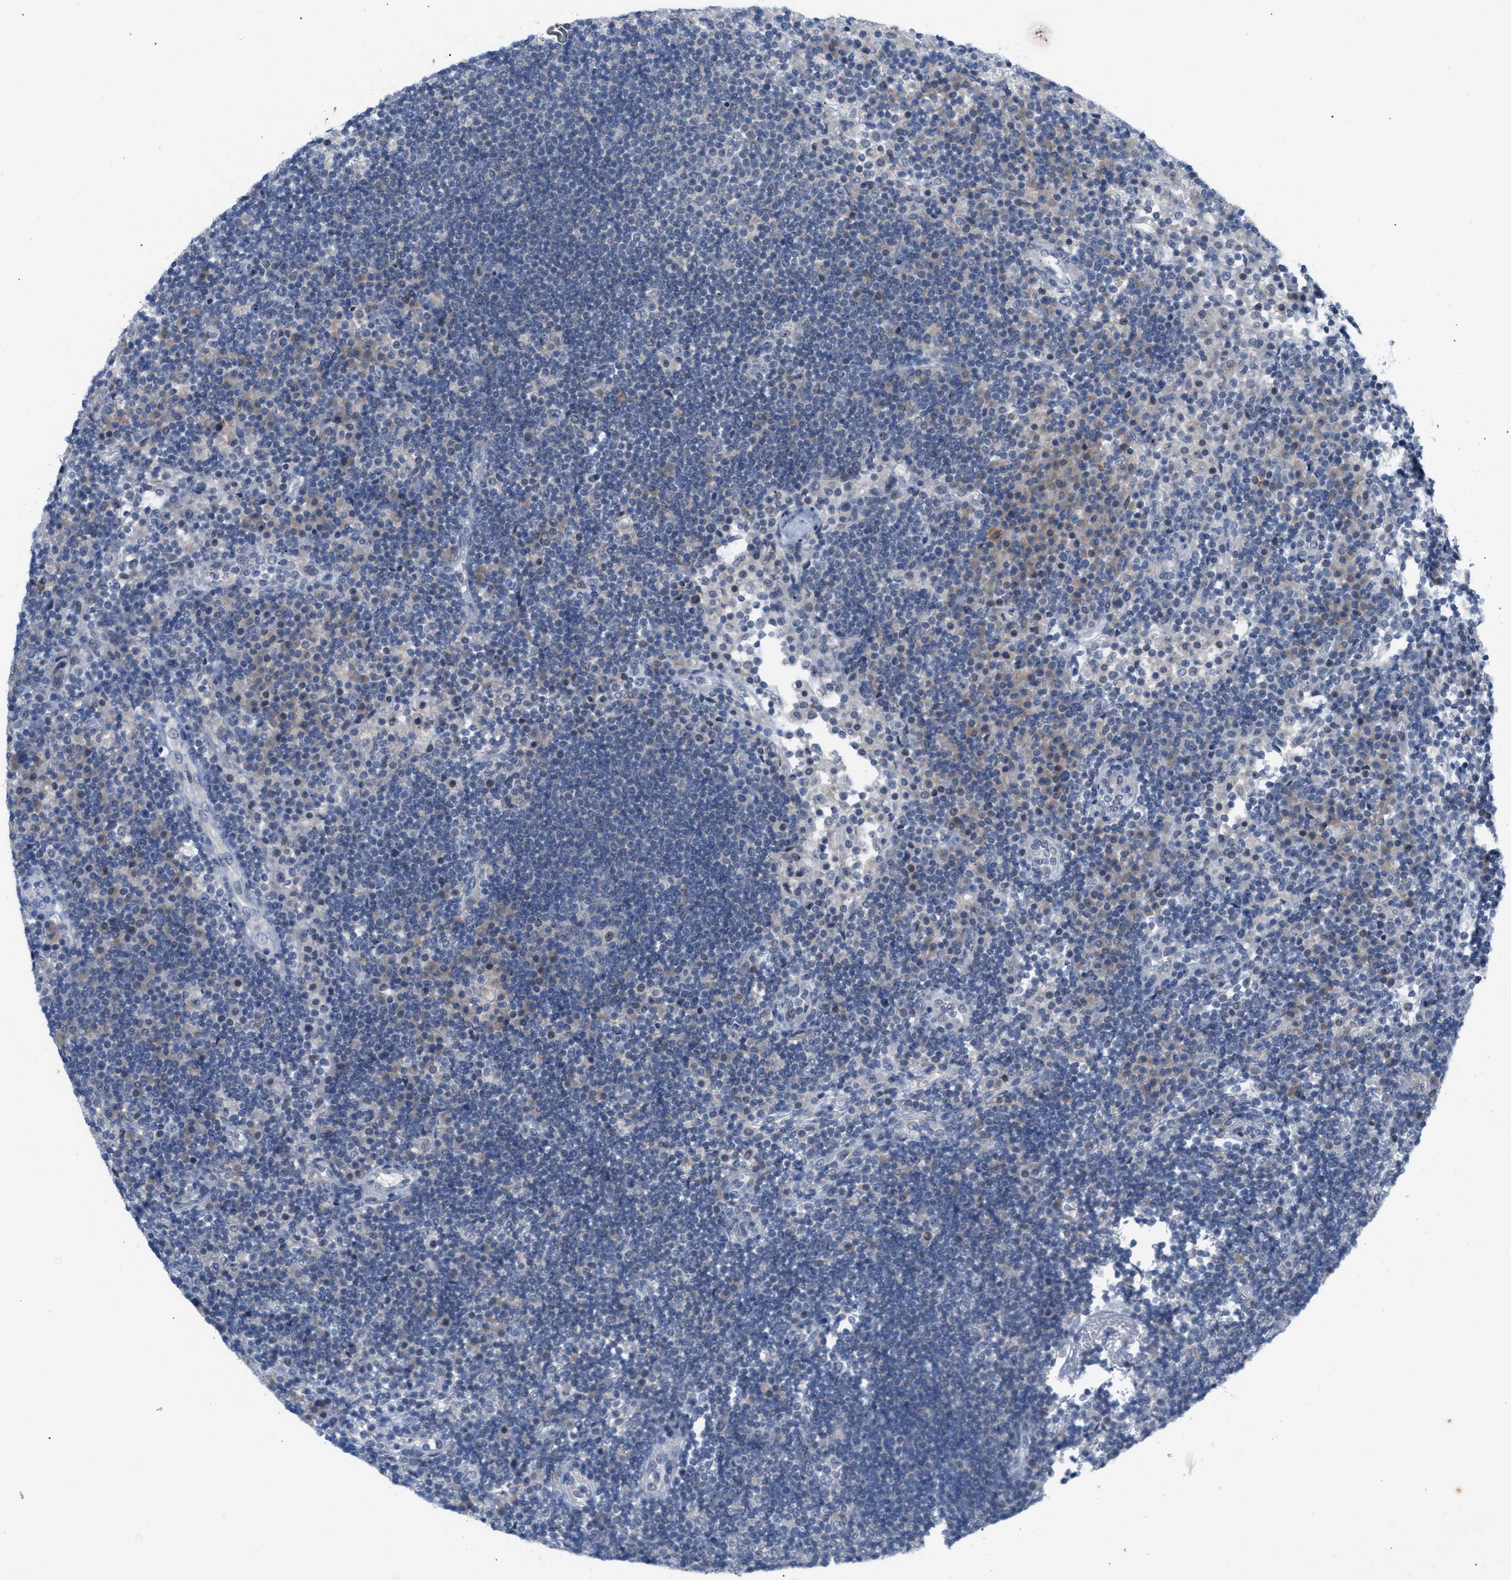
{"staining": {"intensity": "negative", "quantity": "none", "location": "none"}, "tissue": "lymph node", "cell_type": "Germinal center cells", "image_type": "normal", "snomed": [{"axis": "morphology", "description": "Normal tissue, NOS"}, {"axis": "topography", "description": "Lymph node"}], "caption": "This is an IHC histopathology image of unremarkable human lymph node. There is no positivity in germinal center cells.", "gene": "WIPI2", "patient": {"sex": "female", "age": 53}}